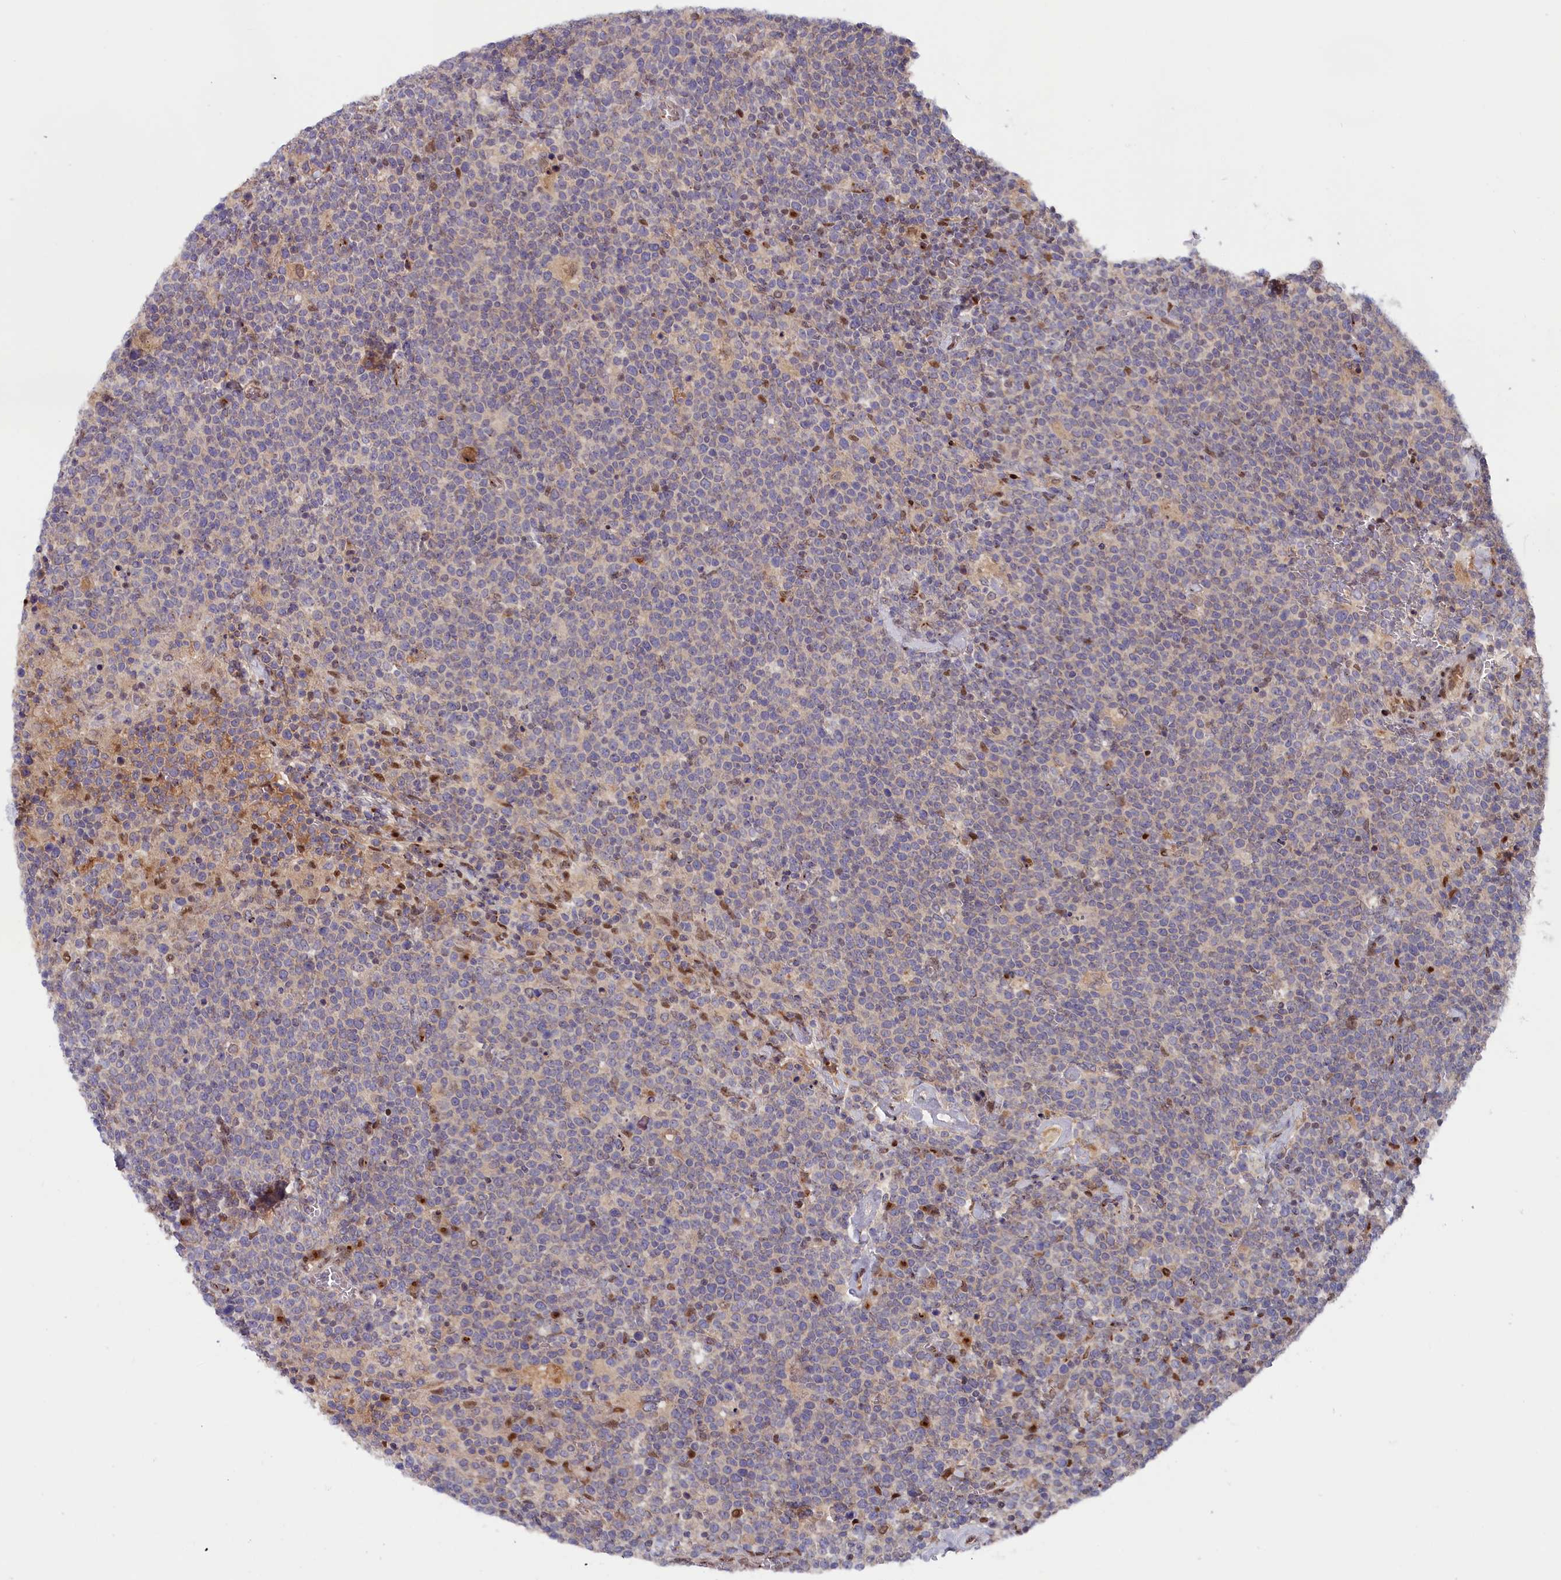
{"staining": {"intensity": "negative", "quantity": "none", "location": "none"}, "tissue": "lymphoma", "cell_type": "Tumor cells", "image_type": "cancer", "snomed": [{"axis": "morphology", "description": "Malignant lymphoma, non-Hodgkin's type, High grade"}, {"axis": "topography", "description": "Lymph node"}], "caption": "The IHC micrograph has no significant expression in tumor cells of high-grade malignant lymphoma, non-Hodgkin's type tissue.", "gene": "CHST12", "patient": {"sex": "male", "age": 61}}